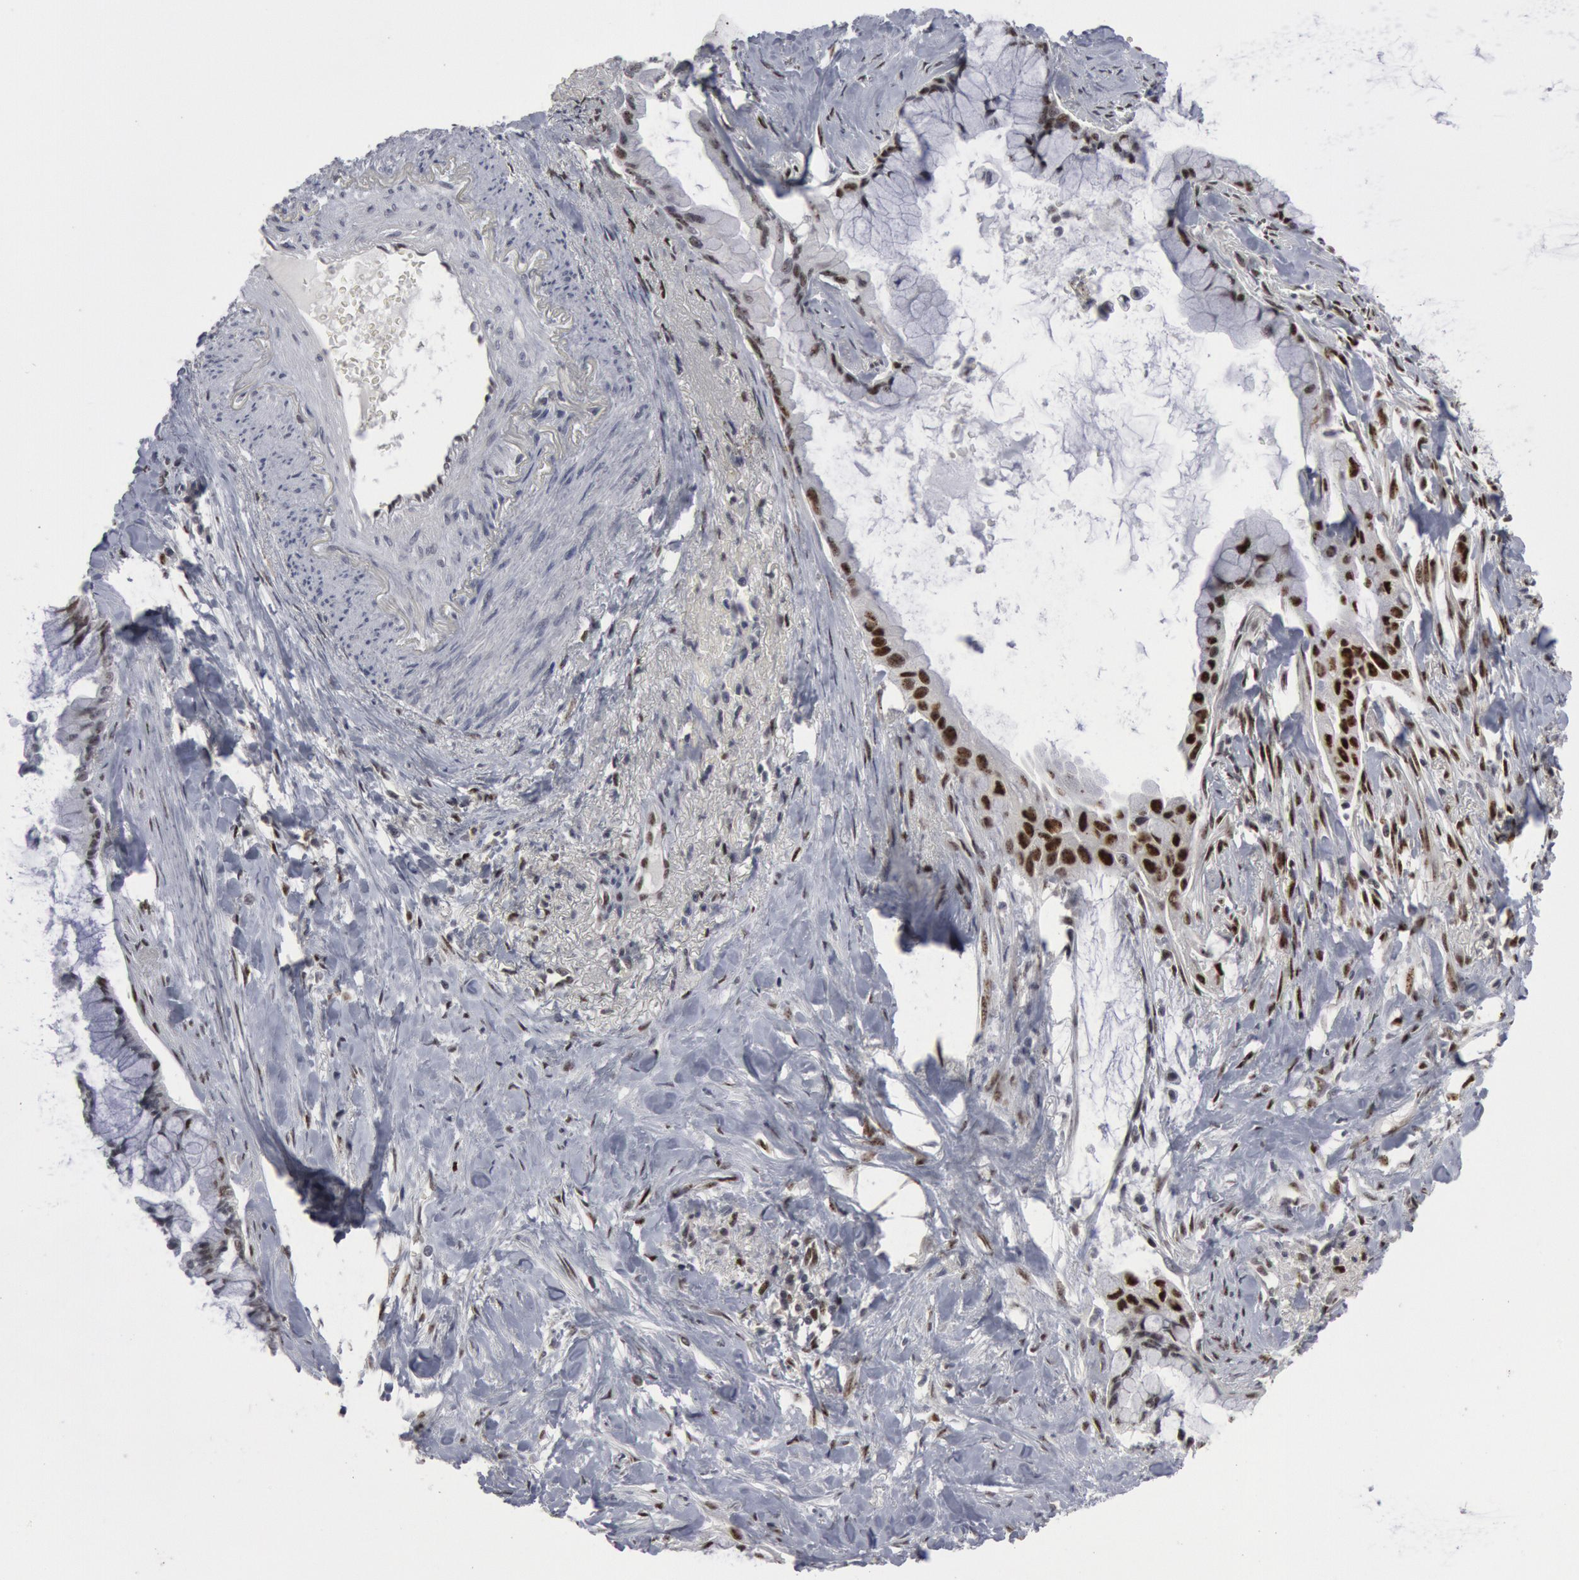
{"staining": {"intensity": "moderate", "quantity": "<25%", "location": "nuclear"}, "tissue": "pancreatic cancer", "cell_type": "Tumor cells", "image_type": "cancer", "snomed": [{"axis": "morphology", "description": "Adenocarcinoma, NOS"}, {"axis": "topography", "description": "Pancreas"}], "caption": "Tumor cells exhibit moderate nuclear positivity in approximately <25% of cells in adenocarcinoma (pancreatic).", "gene": "FOXO1", "patient": {"sex": "male", "age": 59}}